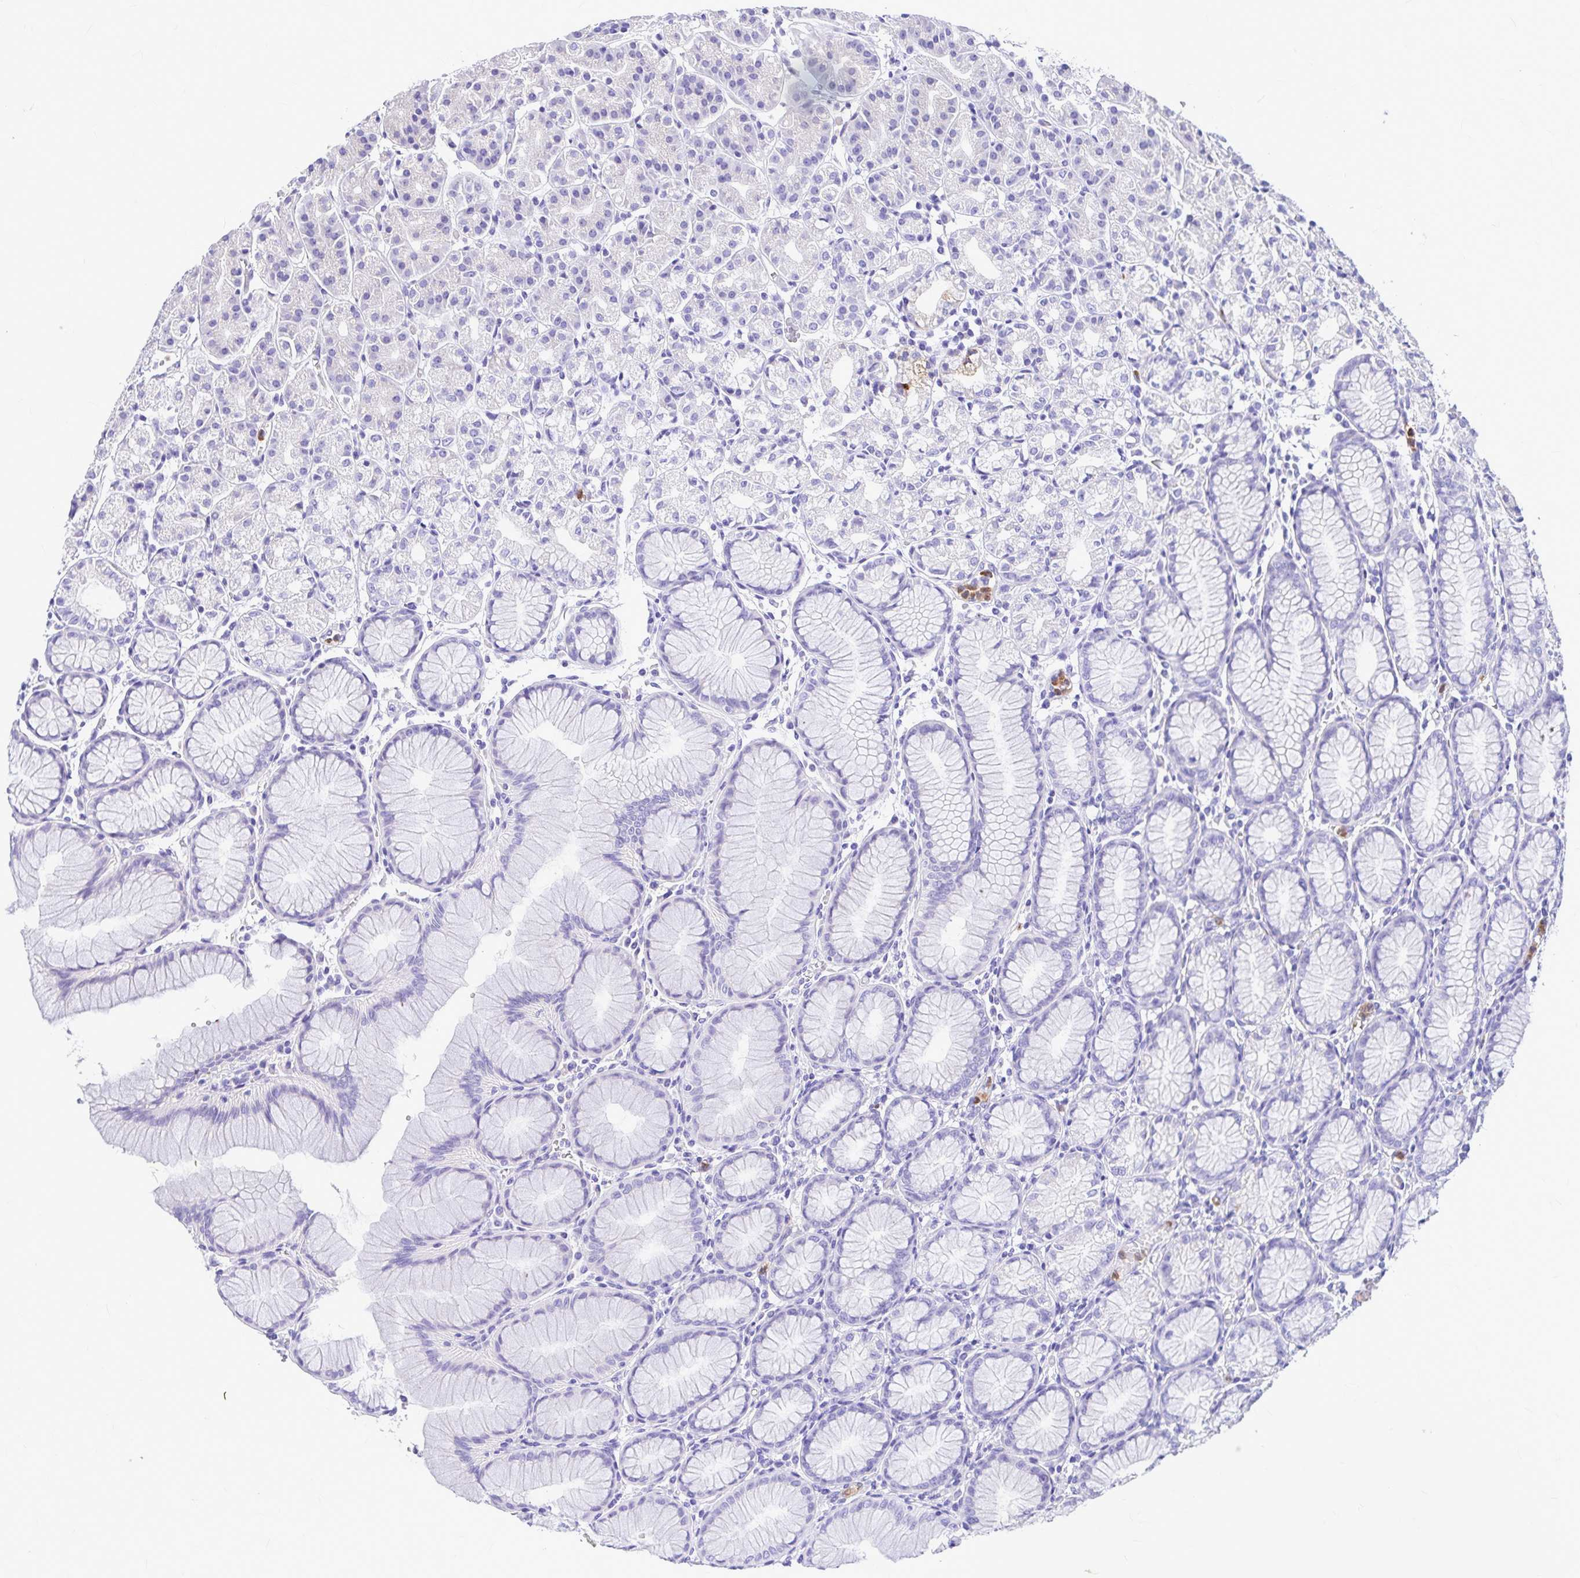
{"staining": {"intensity": "negative", "quantity": "none", "location": "none"}, "tissue": "stomach", "cell_type": "Glandular cells", "image_type": "normal", "snomed": [{"axis": "morphology", "description": "Normal tissue, NOS"}, {"axis": "topography", "description": "Stomach"}], "caption": "This photomicrograph is of benign stomach stained with IHC to label a protein in brown with the nuclei are counter-stained blue. There is no positivity in glandular cells. (IHC, brightfield microscopy, high magnification).", "gene": "CLEC1B", "patient": {"sex": "female", "age": 57}}